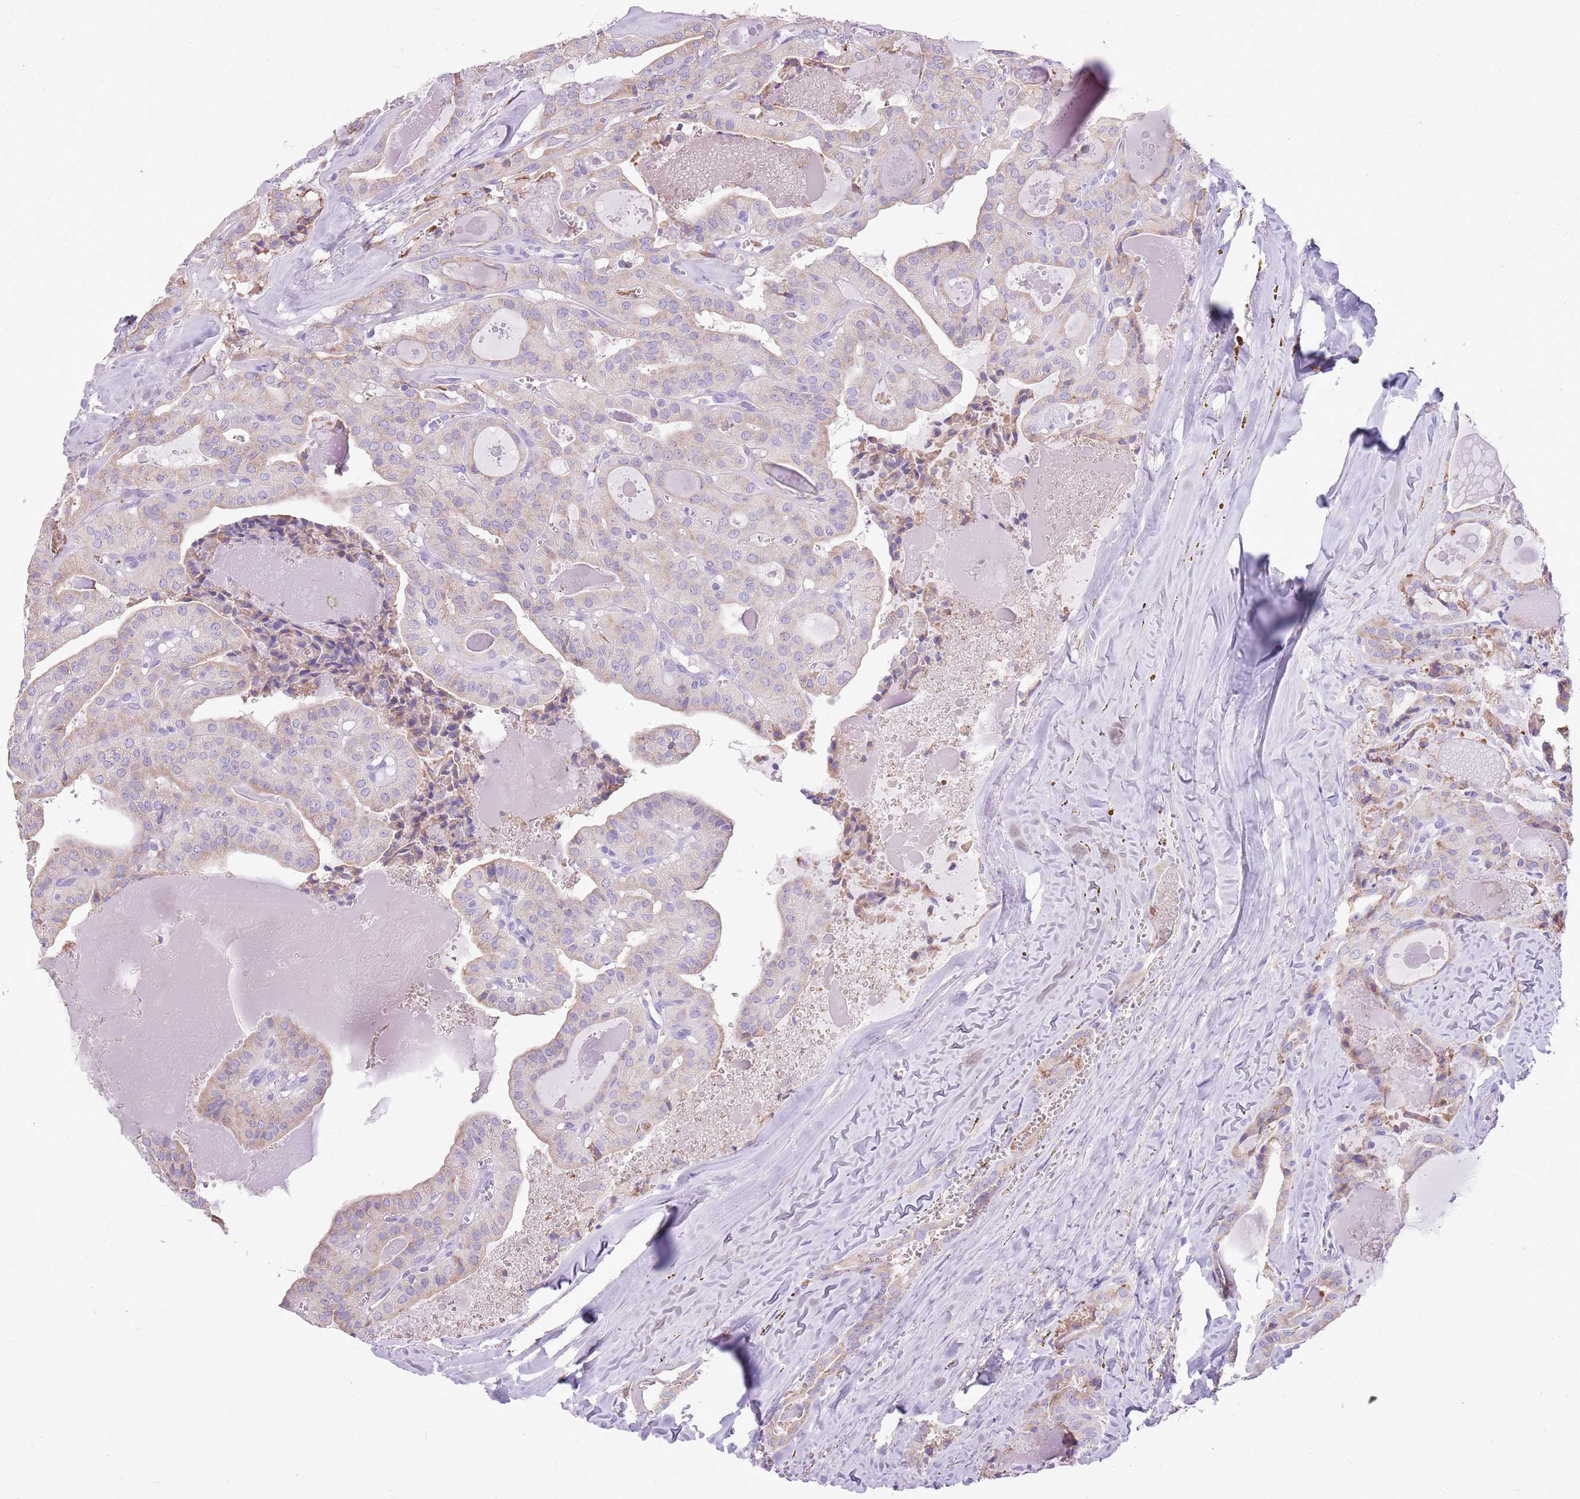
{"staining": {"intensity": "negative", "quantity": "none", "location": "none"}, "tissue": "thyroid cancer", "cell_type": "Tumor cells", "image_type": "cancer", "snomed": [{"axis": "morphology", "description": "Papillary adenocarcinoma, NOS"}, {"axis": "topography", "description": "Thyroid gland"}], "caption": "High magnification brightfield microscopy of thyroid papillary adenocarcinoma stained with DAB (3,3'-diaminobenzidine) (brown) and counterstained with hematoxylin (blue): tumor cells show no significant staining.", "gene": "KCTD19", "patient": {"sex": "male", "age": 52}}